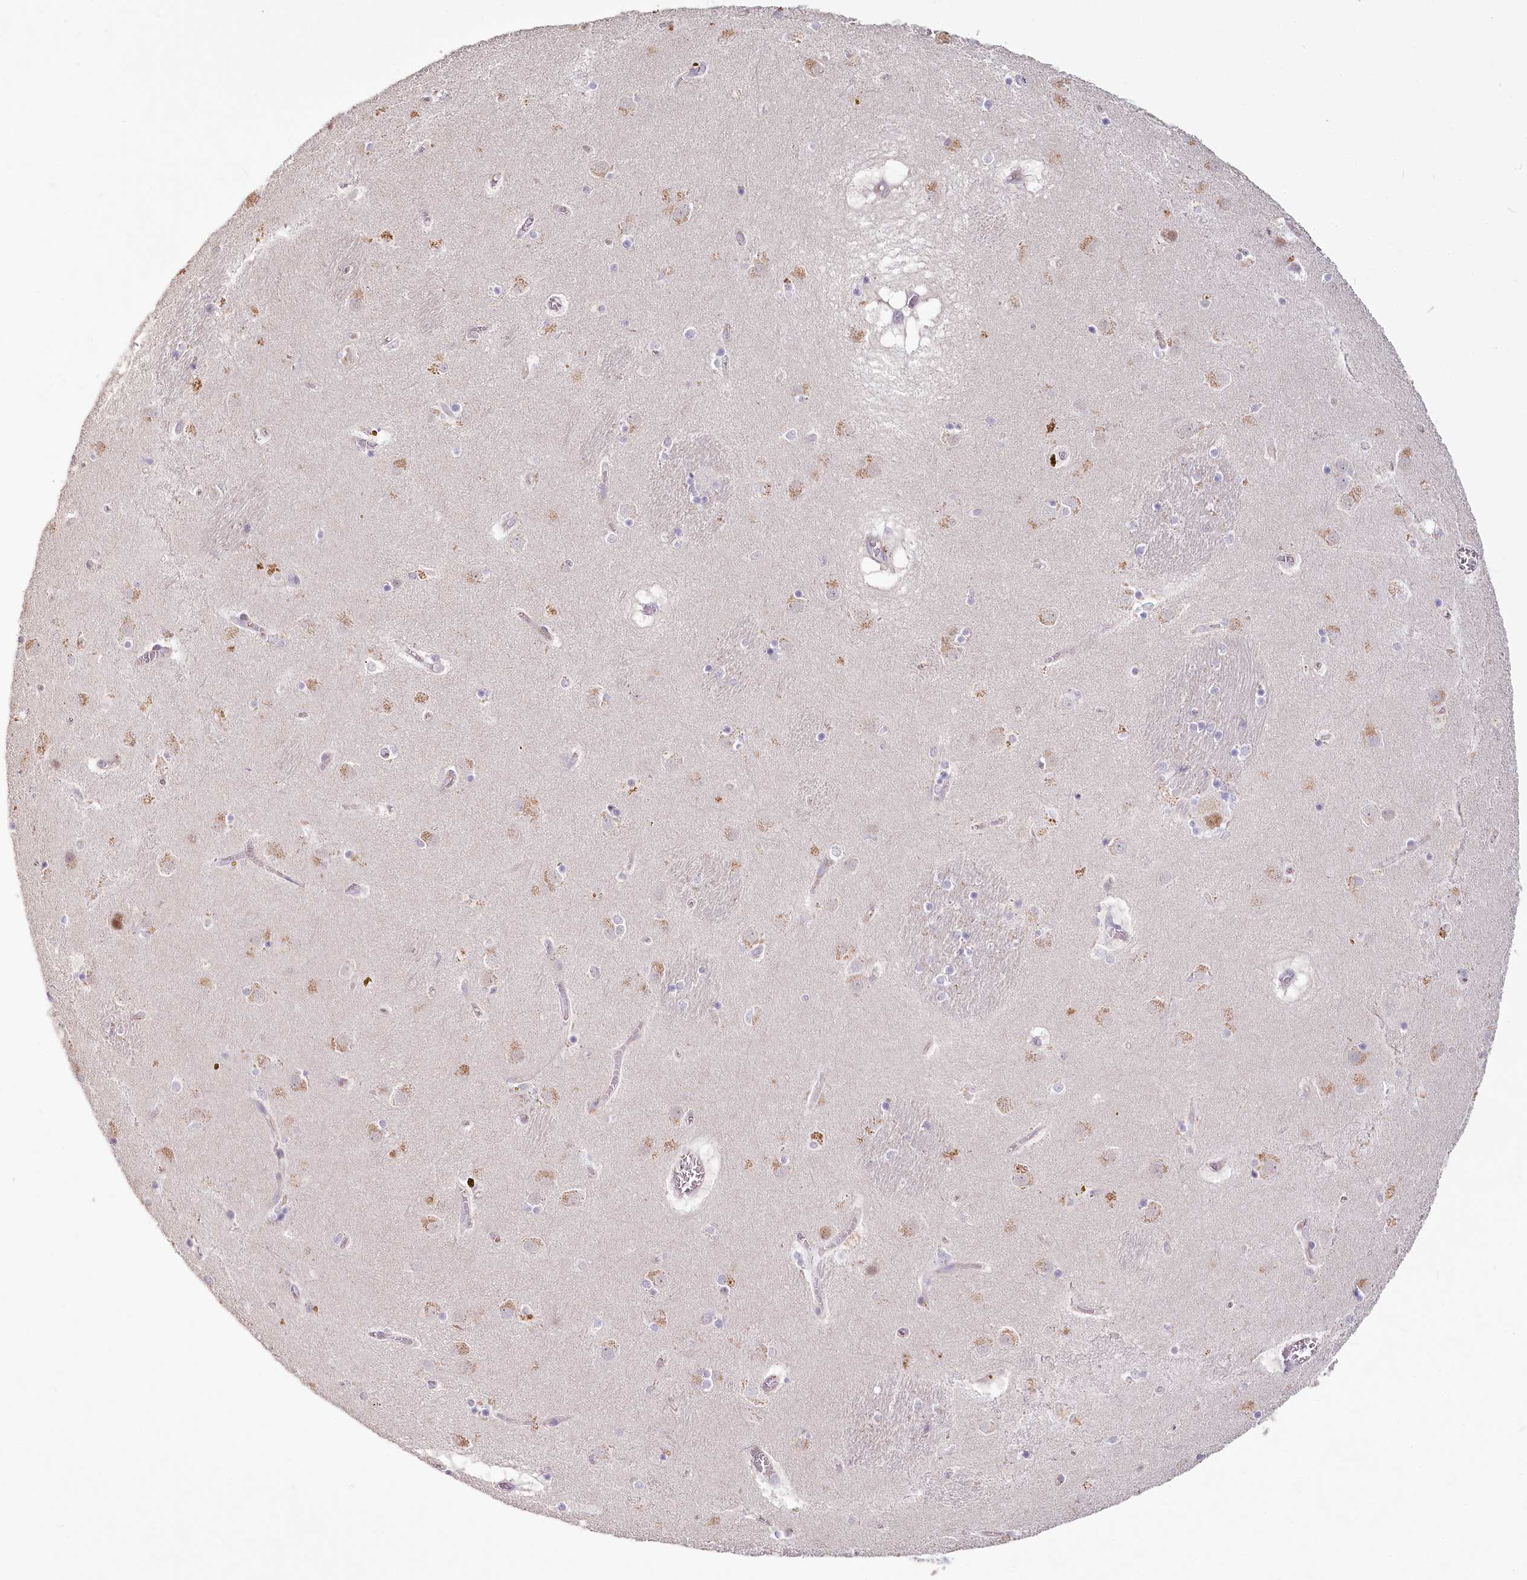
{"staining": {"intensity": "negative", "quantity": "none", "location": "none"}, "tissue": "caudate", "cell_type": "Glial cells", "image_type": "normal", "snomed": [{"axis": "morphology", "description": "Normal tissue, NOS"}, {"axis": "topography", "description": "Lateral ventricle wall"}], "caption": "Immunohistochemical staining of normal caudate reveals no significant staining in glial cells.", "gene": "USP11", "patient": {"sex": "male", "age": 70}}